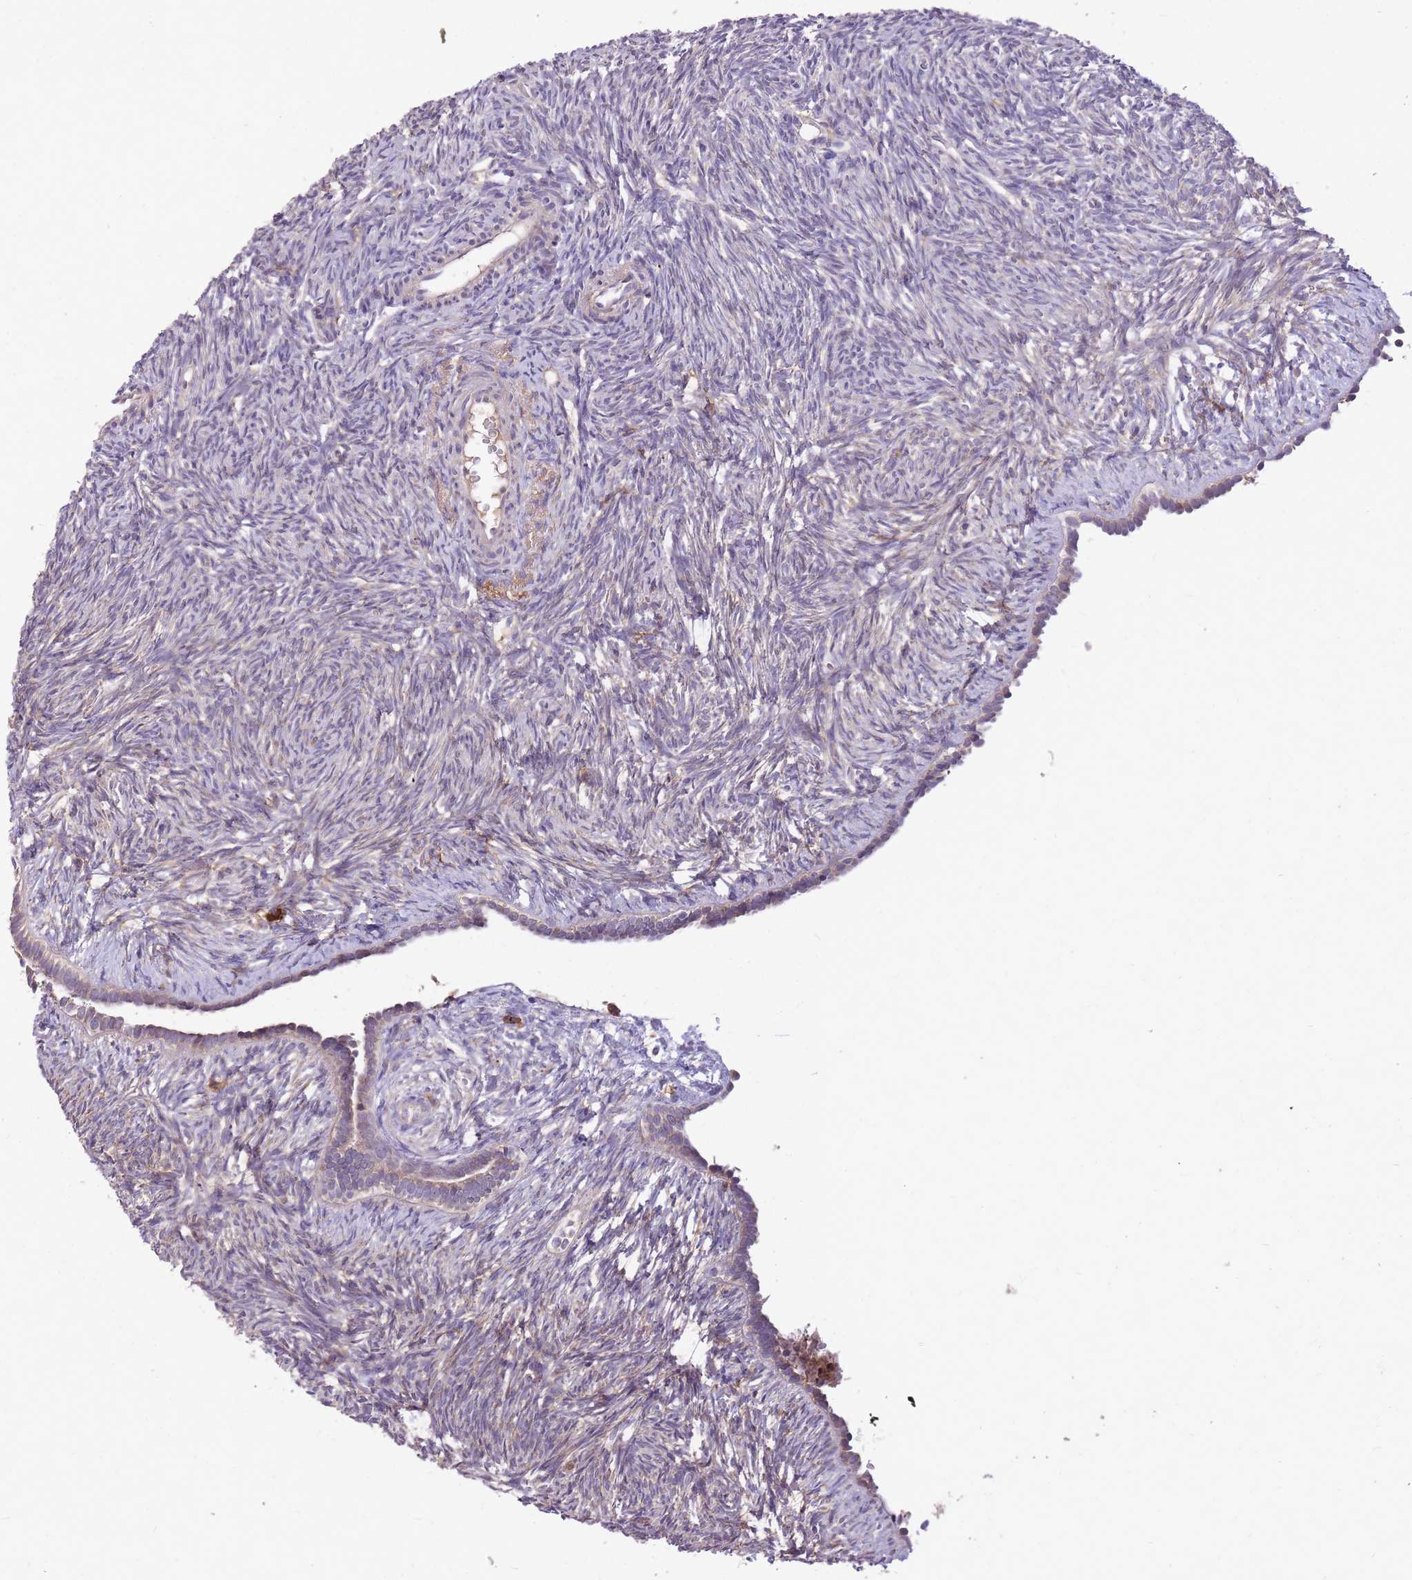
{"staining": {"intensity": "weak", "quantity": "25%-75%", "location": "cytoplasmic/membranous"}, "tissue": "ovary", "cell_type": "Ovarian stroma cells", "image_type": "normal", "snomed": [{"axis": "morphology", "description": "Normal tissue, NOS"}, {"axis": "topography", "description": "Ovary"}], "caption": "Benign ovary shows weak cytoplasmic/membranous expression in approximately 25%-75% of ovarian stroma cells, visualized by immunohistochemistry. (Brightfield microscopy of DAB IHC at high magnification).", "gene": "IGF2BP2", "patient": {"sex": "female", "age": 51}}